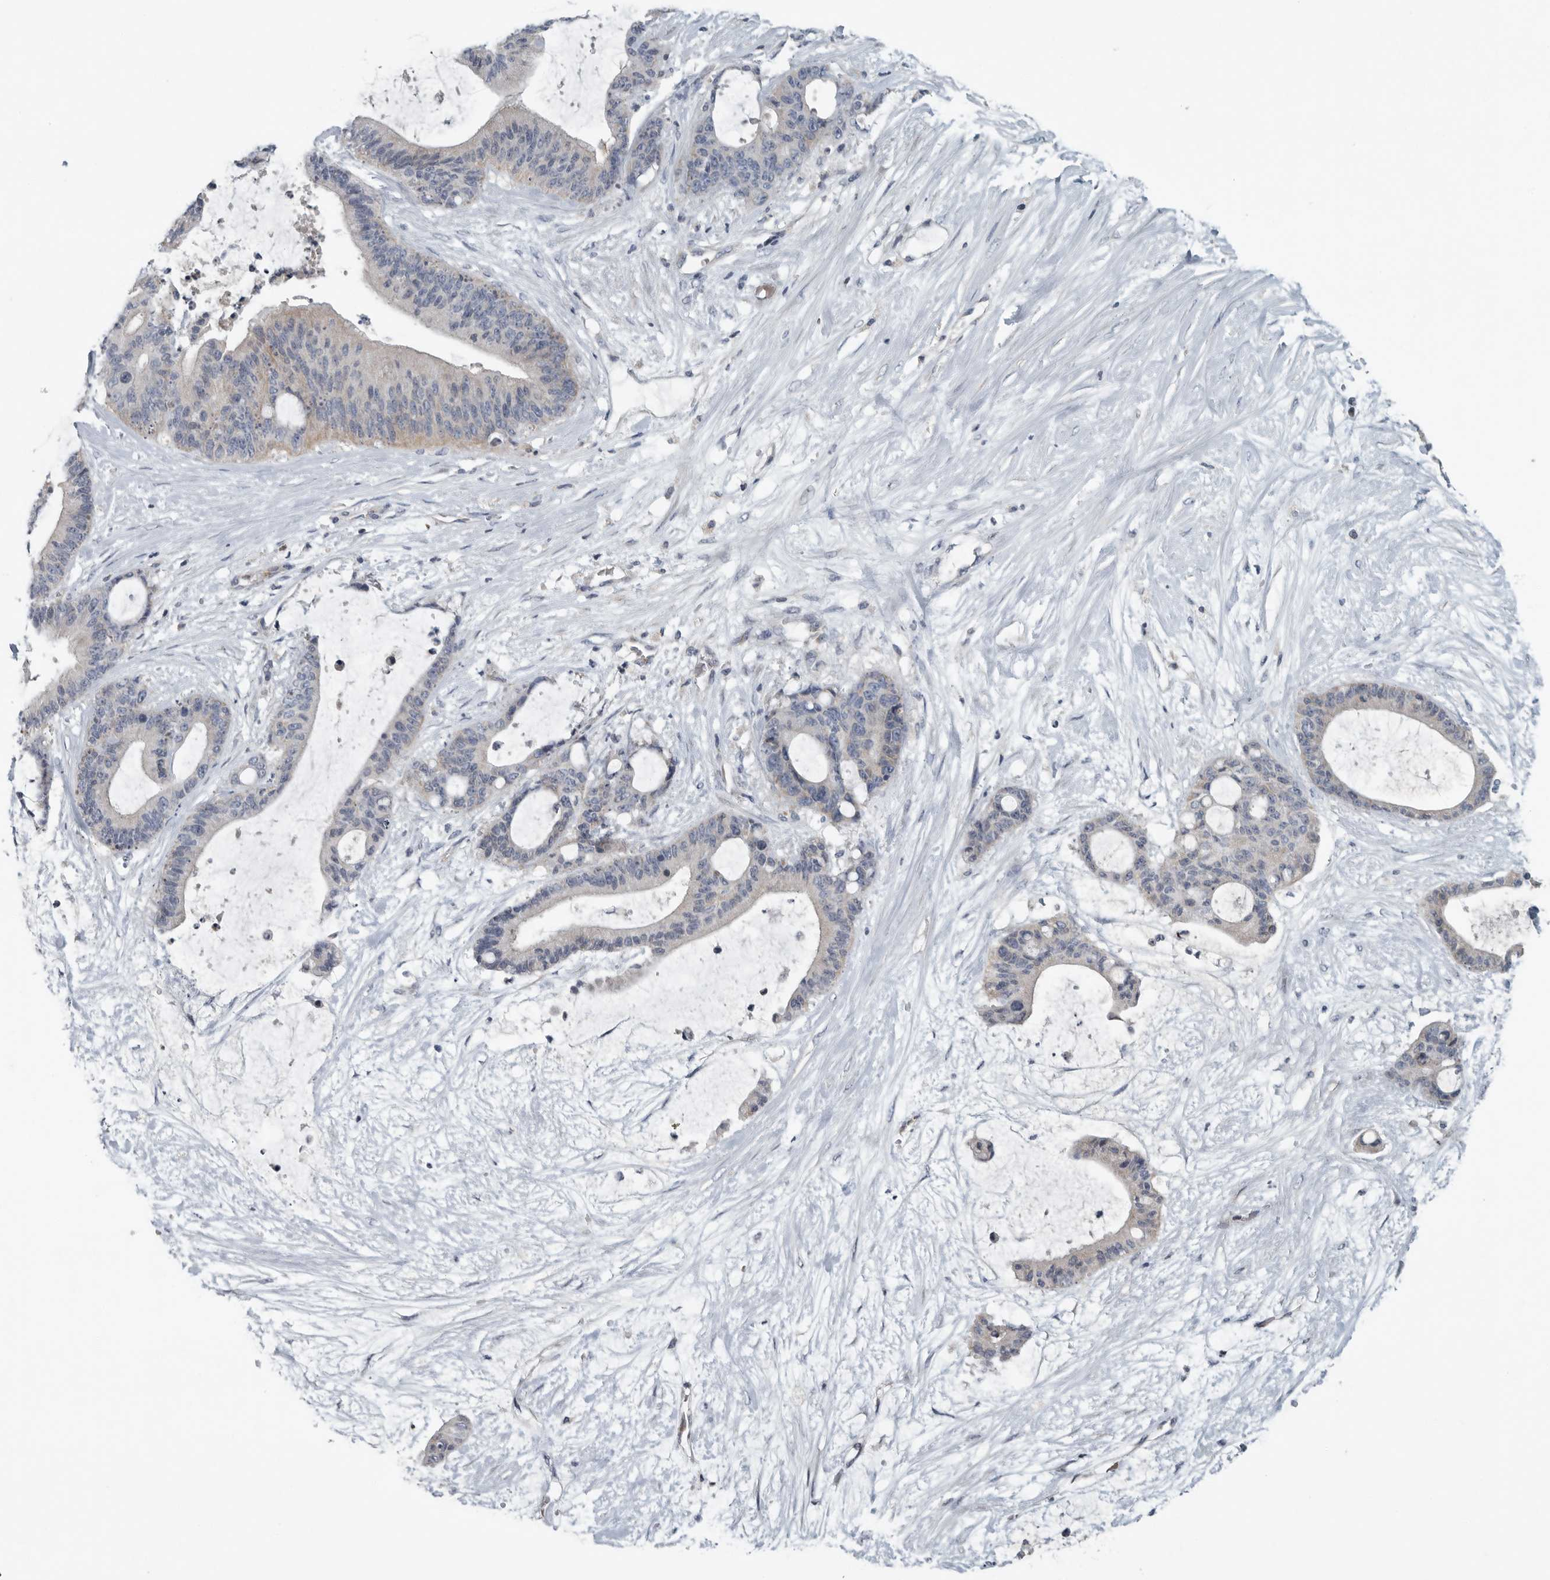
{"staining": {"intensity": "negative", "quantity": "none", "location": "none"}, "tissue": "liver cancer", "cell_type": "Tumor cells", "image_type": "cancer", "snomed": [{"axis": "morphology", "description": "Cholangiocarcinoma"}, {"axis": "topography", "description": "Liver"}], "caption": "Immunohistochemistry of human liver cancer (cholangiocarcinoma) demonstrates no expression in tumor cells.", "gene": "MPP3", "patient": {"sex": "female", "age": 73}}